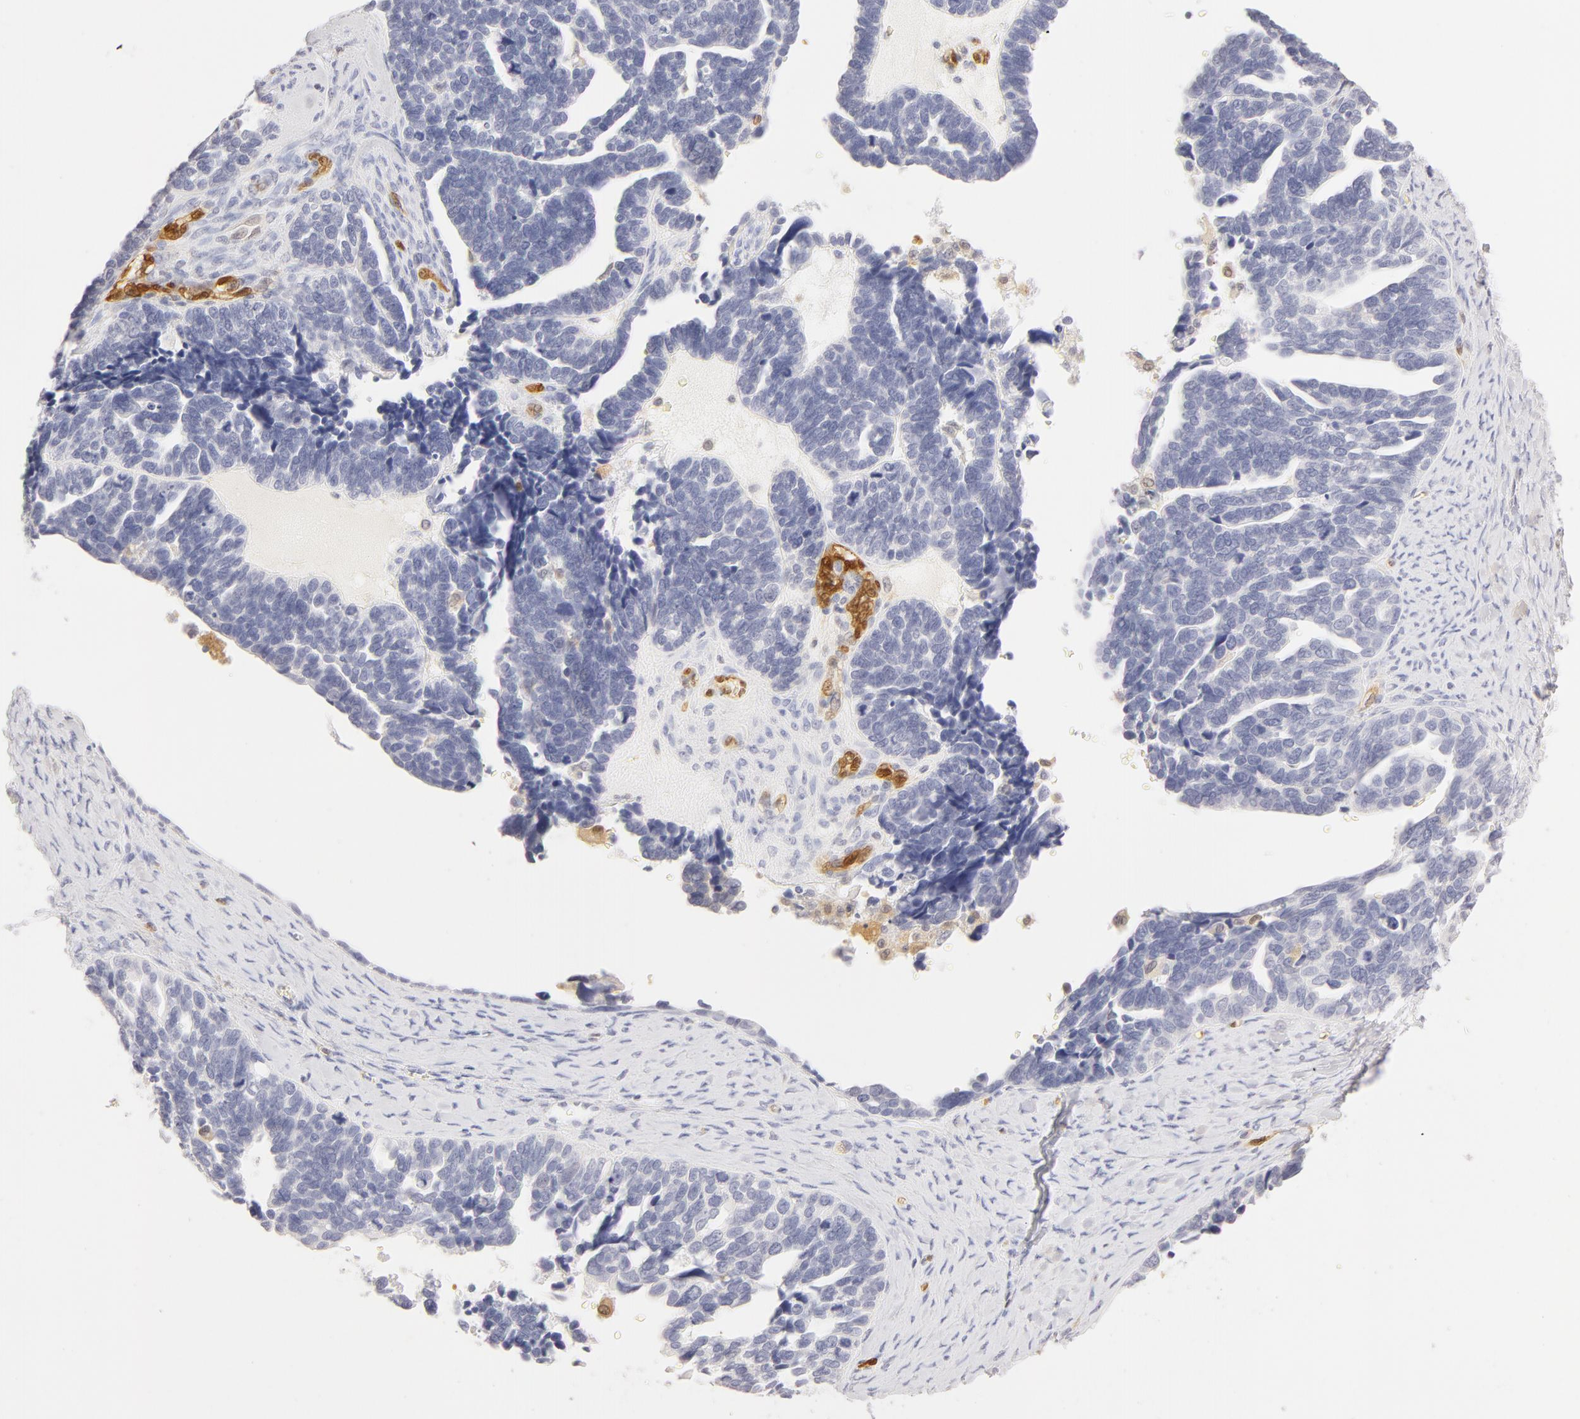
{"staining": {"intensity": "negative", "quantity": "none", "location": "none"}, "tissue": "ovarian cancer", "cell_type": "Tumor cells", "image_type": "cancer", "snomed": [{"axis": "morphology", "description": "Cystadenocarcinoma, serous, NOS"}, {"axis": "topography", "description": "Ovary"}], "caption": "Tumor cells are negative for protein expression in human ovarian cancer (serous cystadenocarcinoma). The staining is performed using DAB brown chromogen with nuclei counter-stained in using hematoxylin.", "gene": "CA2", "patient": {"sex": "female", "age": 77}}